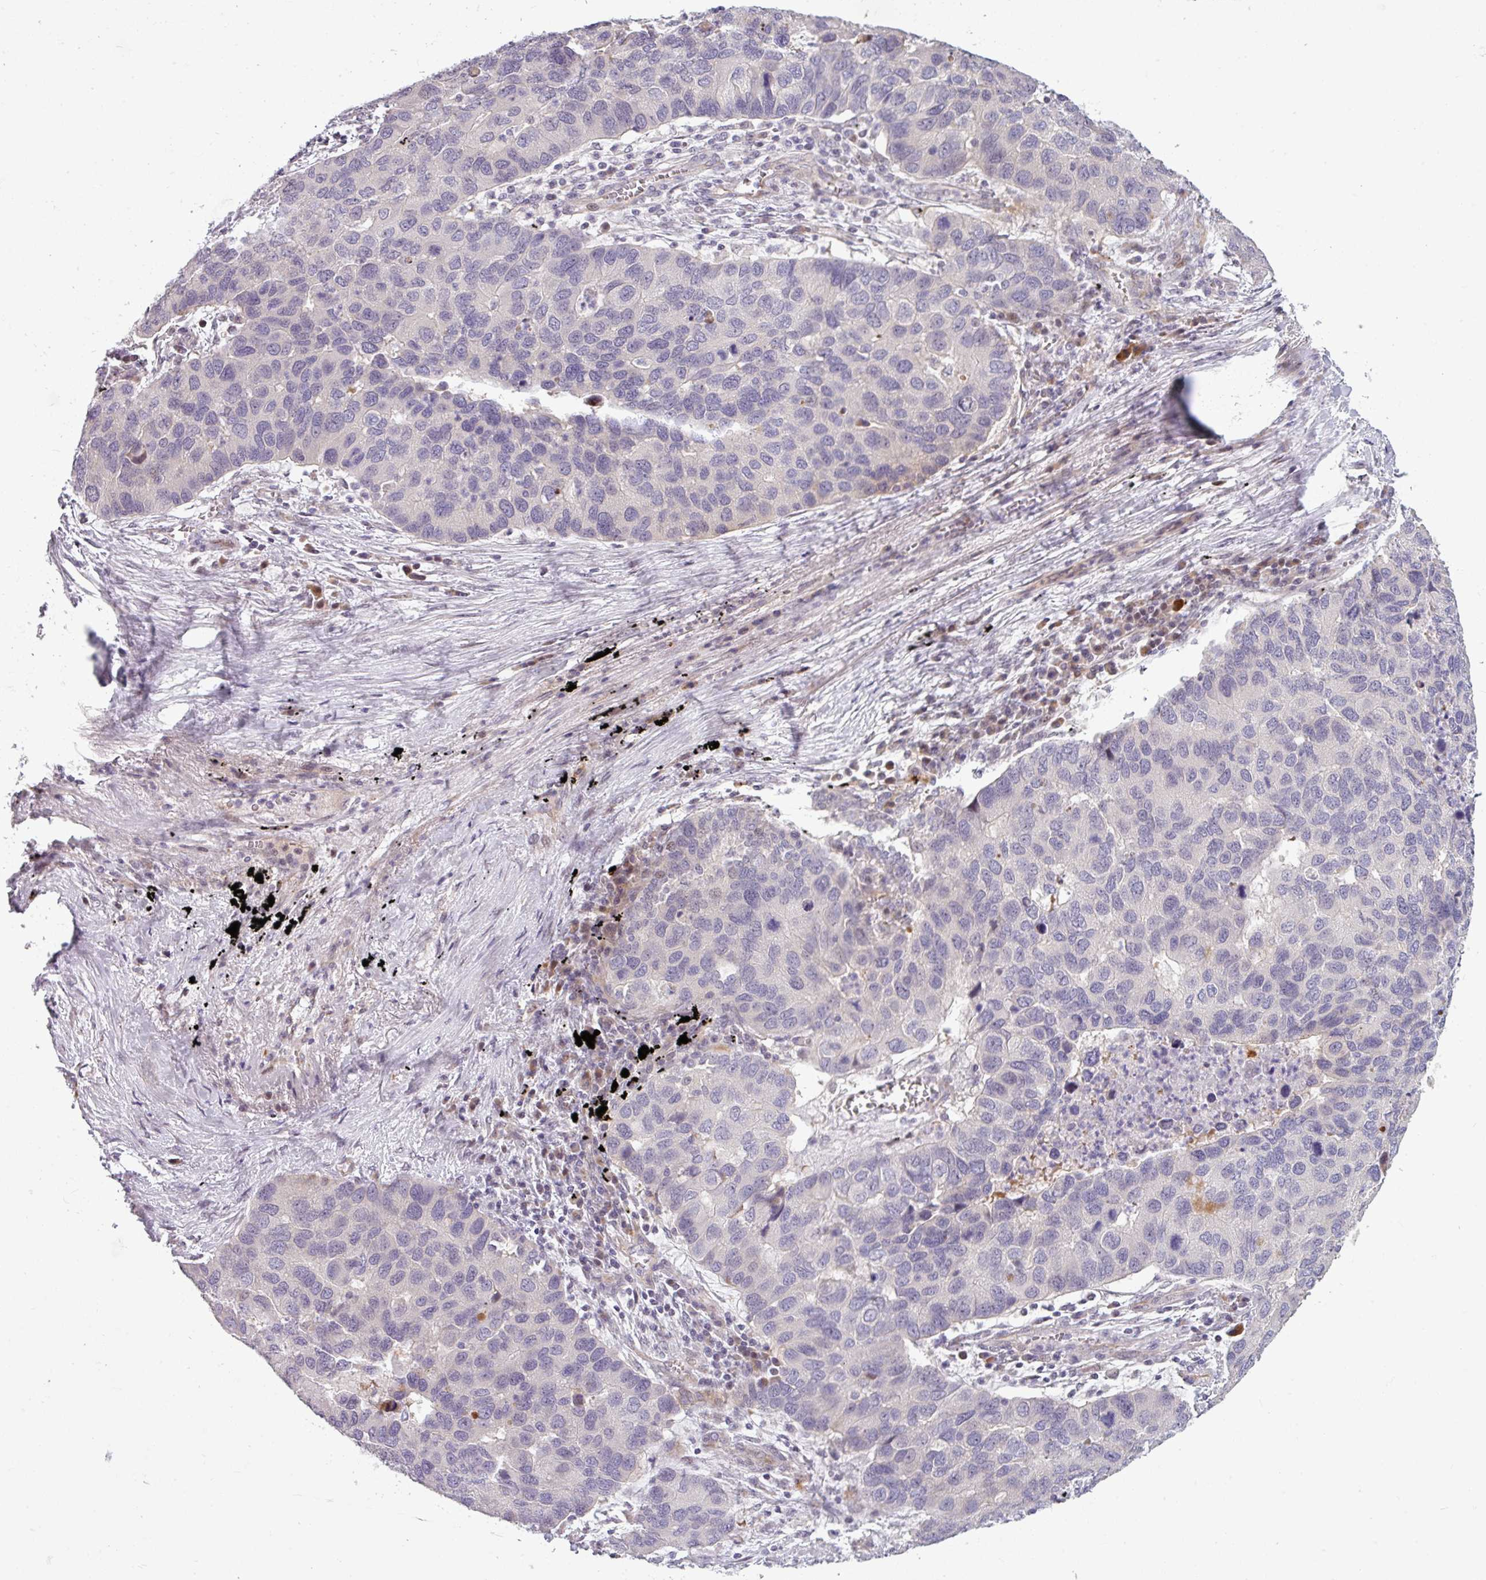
{"staining": {"intensity": "negative", "quantity": "none", "location": "none"}, "tissue": "lung cancer", "cell_type": "Tumor cells", "image_type": "cancer", "snomed": [{"axis": "morphology", "description": "Aneuploidy"}, {"axis": "morphology", "description": "Adenocarcinoma, NOS"}, {"axis": "topography", "description": "Lymph node"}, {"axis": "topography", "description": "Lung"}], "caption": "Immunohistochemistry image of lung cancer (adenocarcinoma) stained for a protein (brown), which demonstrates no staining in tumor cells.", "gene": "C2orf16", "patient": {"sex": "female", "age": 74}}